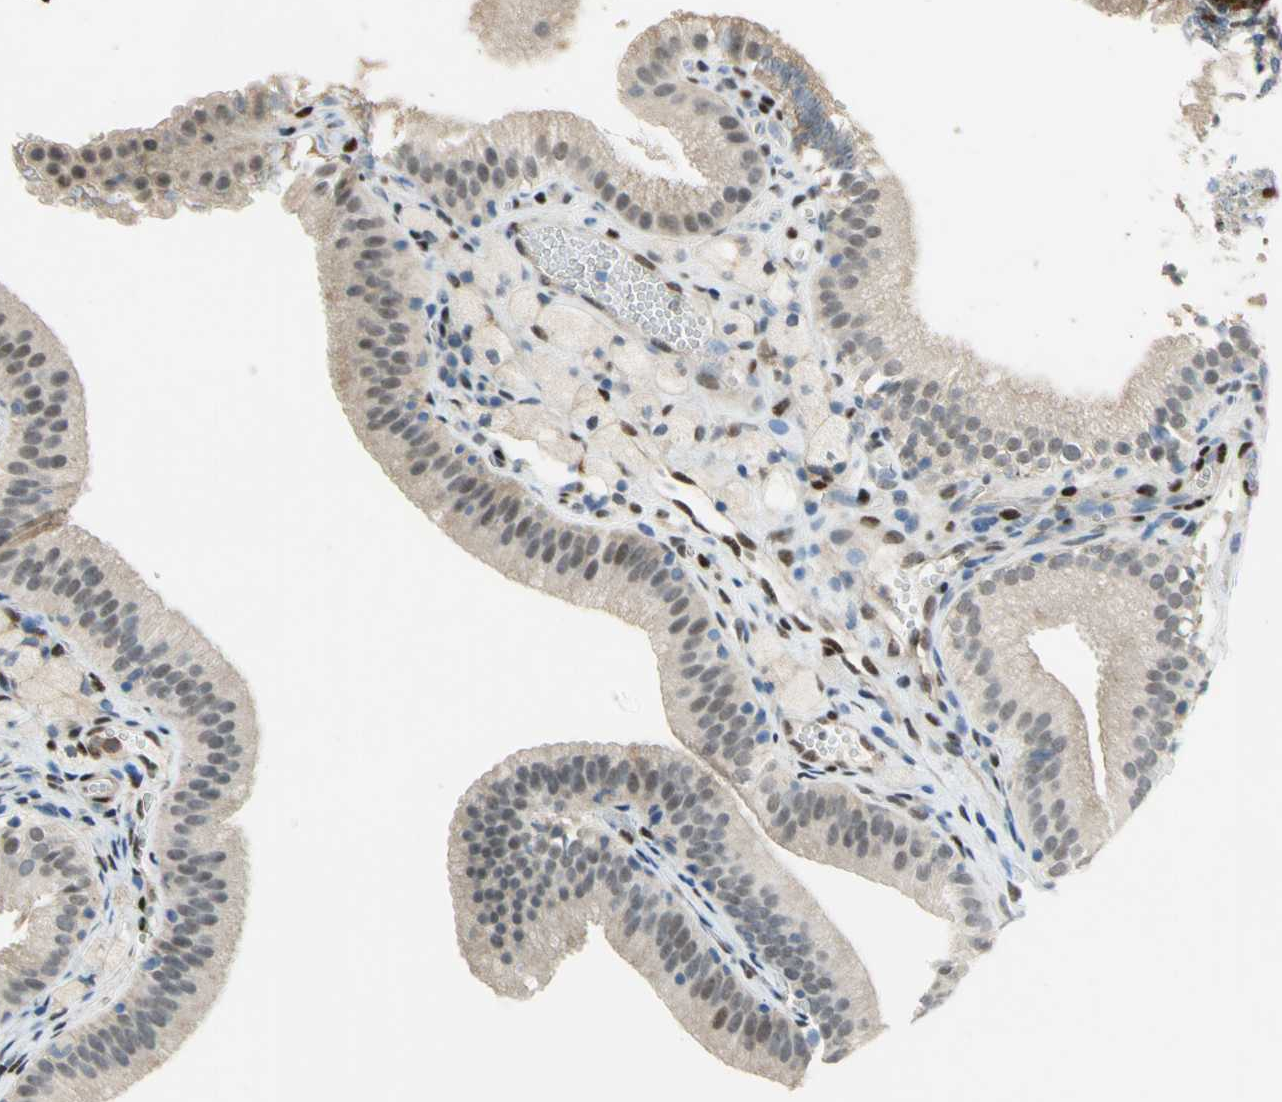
{"staining": {"intensity": "weak", "quantity": ">75%", "location": "cytoplasmic/membranous,nuclear"}, "tissue": "gallbladder", "cell_type": "Glandular cells", "image_type": "normal", "snomed": [{"axis": "morphology", "description": "Normal tissue, NOS"}, {"axis": "topography", "description": "Gallbladder"}], "caption": "Immunohistochemistry of benign gallbladder reveals low levels of weak cytoplasmic/membranous,nuclear expression in approximately >75% of glandular cells.", "gene": "RBFOX2", "patient": {"sex": "female", "age": 24}}